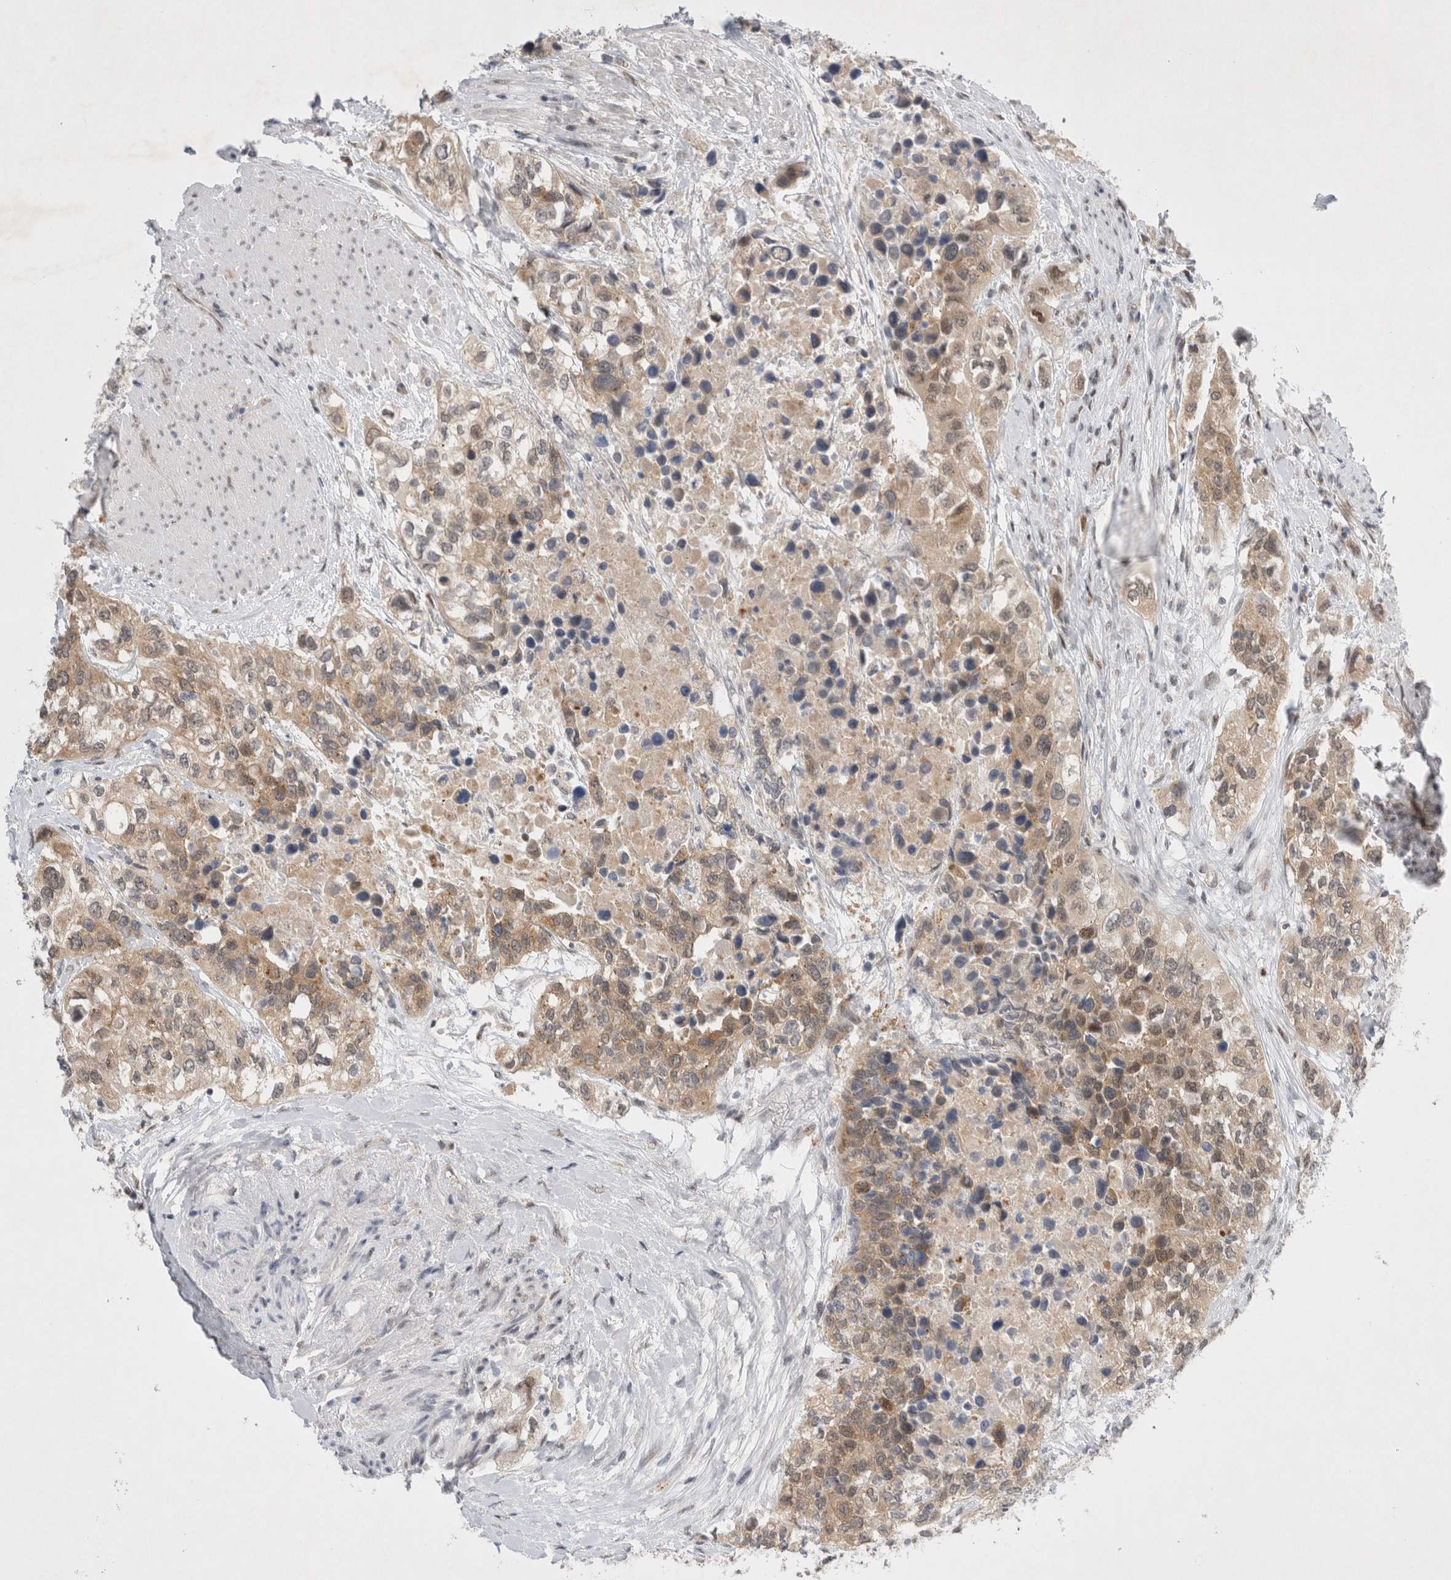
{"staining": {"intensity": "moderate", "quantity": ">75%", "location": "cytoplasmic/membranous"}, "tissue": "urothelial cancer", "cell_type": "Tumor cells", "image_type": "cancer", "snomed": [{"axis": "morphology", "description": "Urothelial carcinoma, High grade"}, {"axis": "topography", "description": "Urinary bladder"}], "caption": "This is a micrograph of immunohistochemistry staining of high-grade urothelial carcinoma, which shows moderate positivity in the cytoplasmic/membranous of tumor cells.", "gene": "WIPF2", "patient": {"sex": "female", "age": 80}}